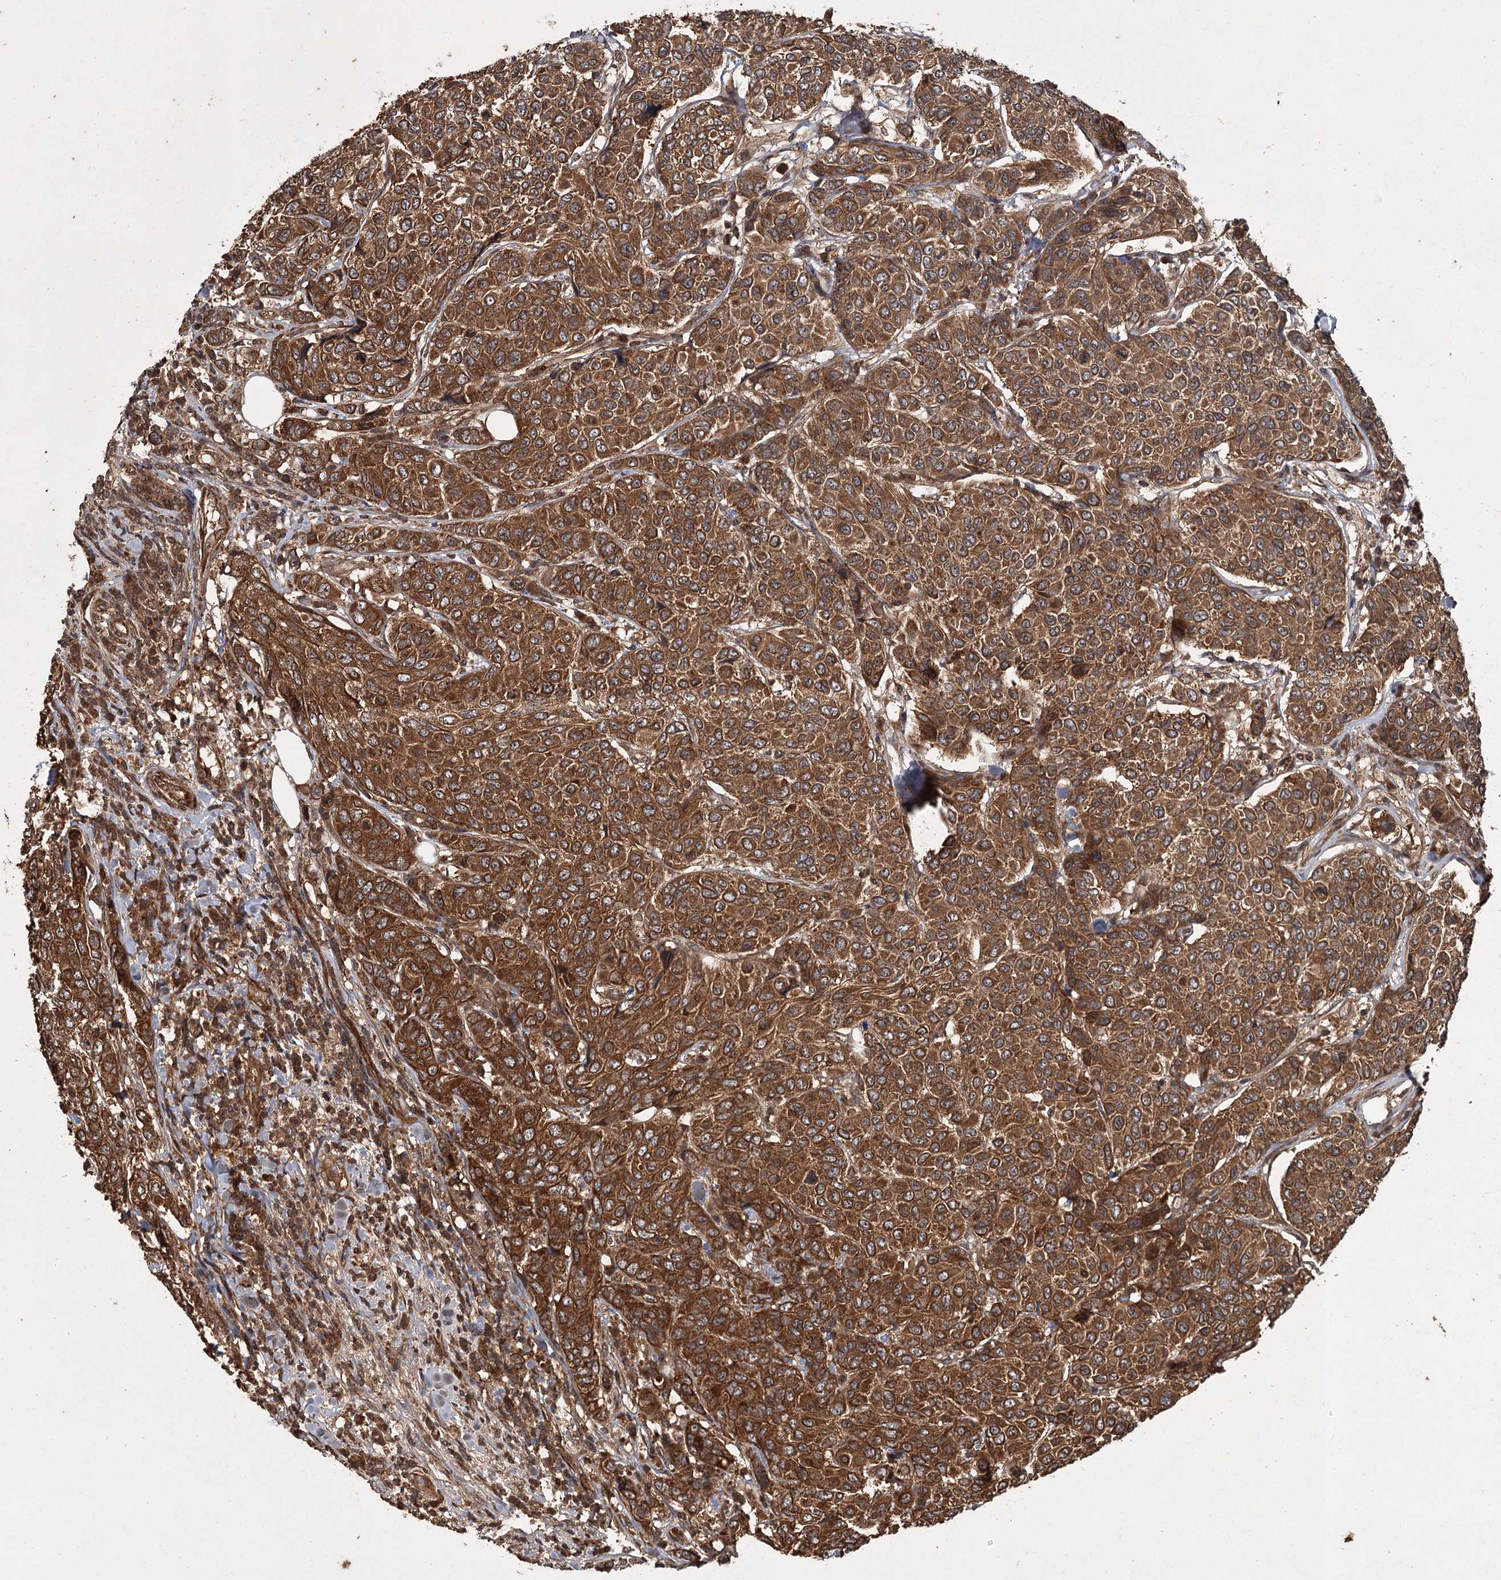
{"staining": {"intensity": "strong", "quantity": ">75%", "location": "cytoplasmic/membranous"}, "tissue": "breast cancer", "cell_type": "Tumor cells", "image_type": "cancer", "snomed": [{"axis": "morphology", "description": "Duct carcinoma"}, {"axis": "topography", "description": "Breast"}], "caption": "This histopathology image demonstrates immunohistochemistry (IHC) staining of breast infiltrating ductal carcinoma, with high strong cytoplasmic/membranous positivity in about >75% of tumor cells.", "gene": "RPAP3", "patient": {"sex": "female", "age": 55}}